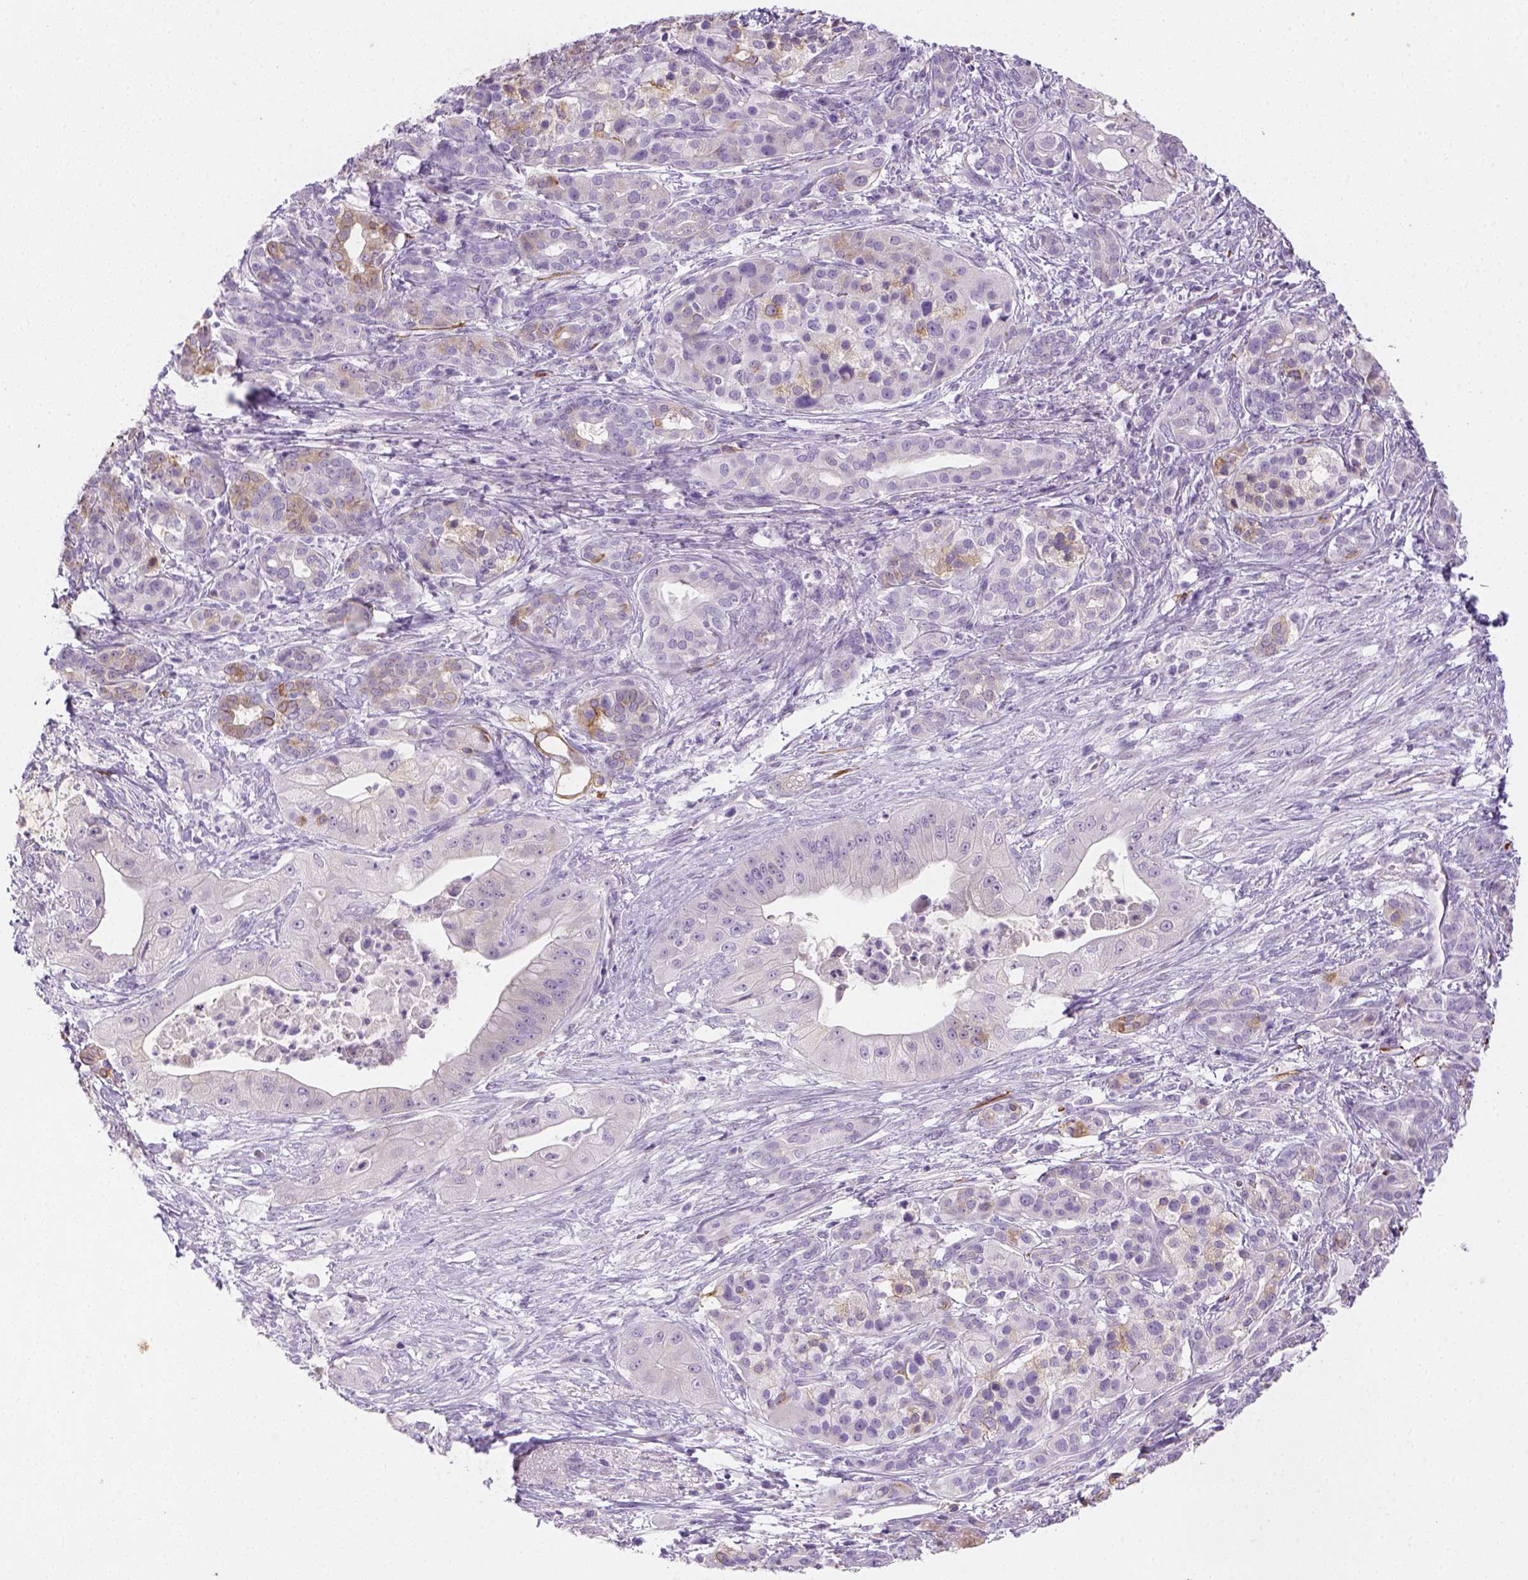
{"staining": {"intensity": "moderate", "quantity": "<25%", "location": "cytoplasmic/membranous"}, "tissue": "pancreatic cancer", "cell_type": "Tumor cells", "image_type": "cancer", "snomed": [{"axis": "morphology", "description": "Normal tissue, NOS"}, {"axis": "morphology", "description": "Inflammation, NOS"}, {"axis": "morphology", "description": "Adenocarcinoma, NOS"}, {"axis": "topography", "description": "Pancreas"}], "caption": "IHC (DAB) staining of pancreatic cancer (adenocarcinoma) exhibits moderate cytoplasmic/membranous protein staining in about <25% of tumor cells.", "gene": "CACNB1", "patient": {"sex": "male", "age": 57}}